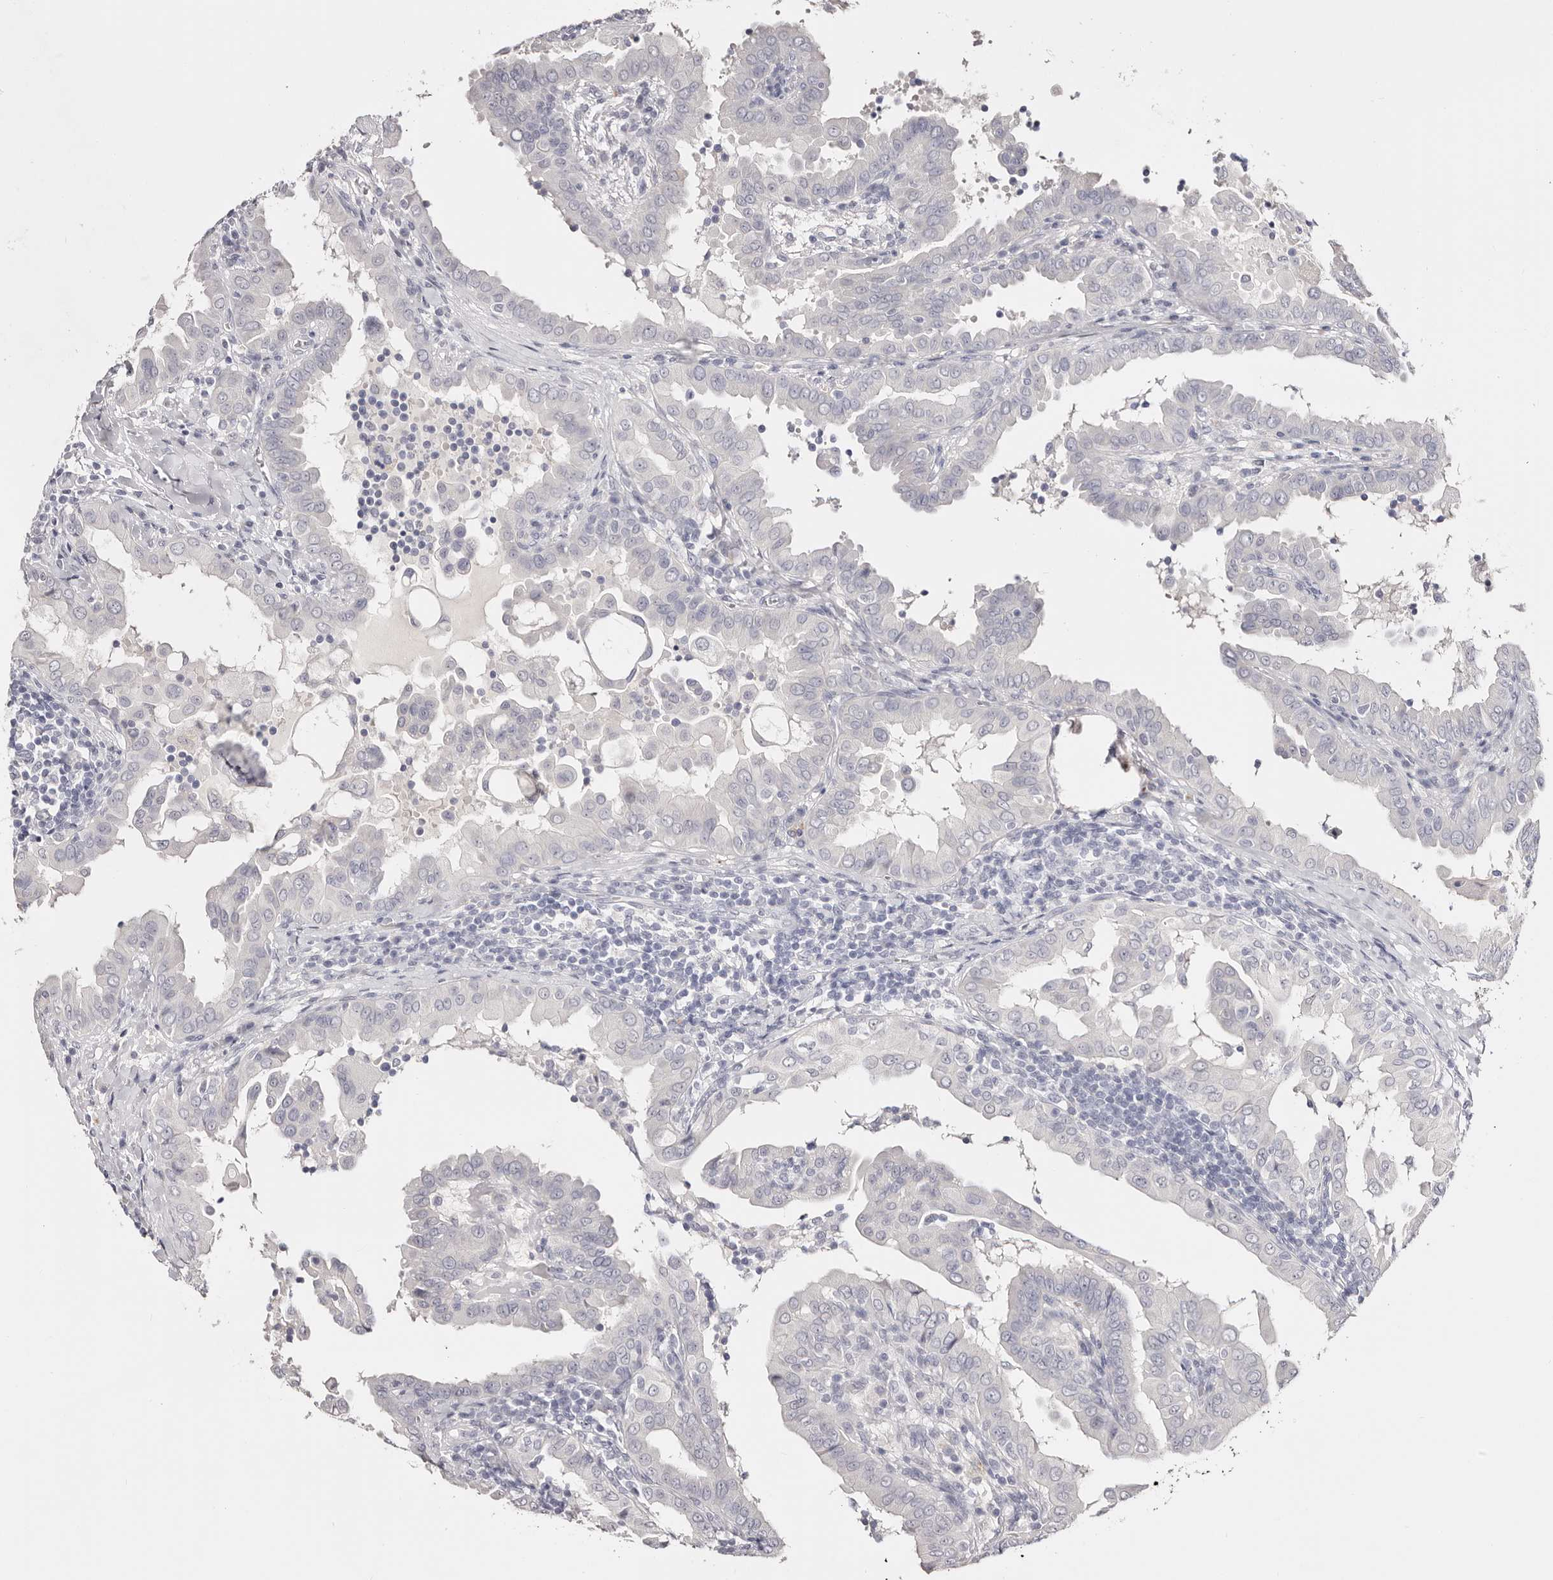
{"staining": {"intensity": "negative", "quantity": "none", "location": "none"}, "tissue": "thyroid cancer", "cell_type": "Tumor cells", "image_type": "cancer", "snomed": [{"axis": "morphology", "description": "Papillary adenocarcinoma, NOS"}, {"axis": "topography", "description": "Thyroid gland"}], "caption": "IHC micrograph of neoplastic tissue: human thyroid cancer (papillary adenocarcinoma) stained with DAB shows no significant protein positivity in tumor cells.", "gene": "AKNAD1", "patient": {"sex": "male", "age": 33}}